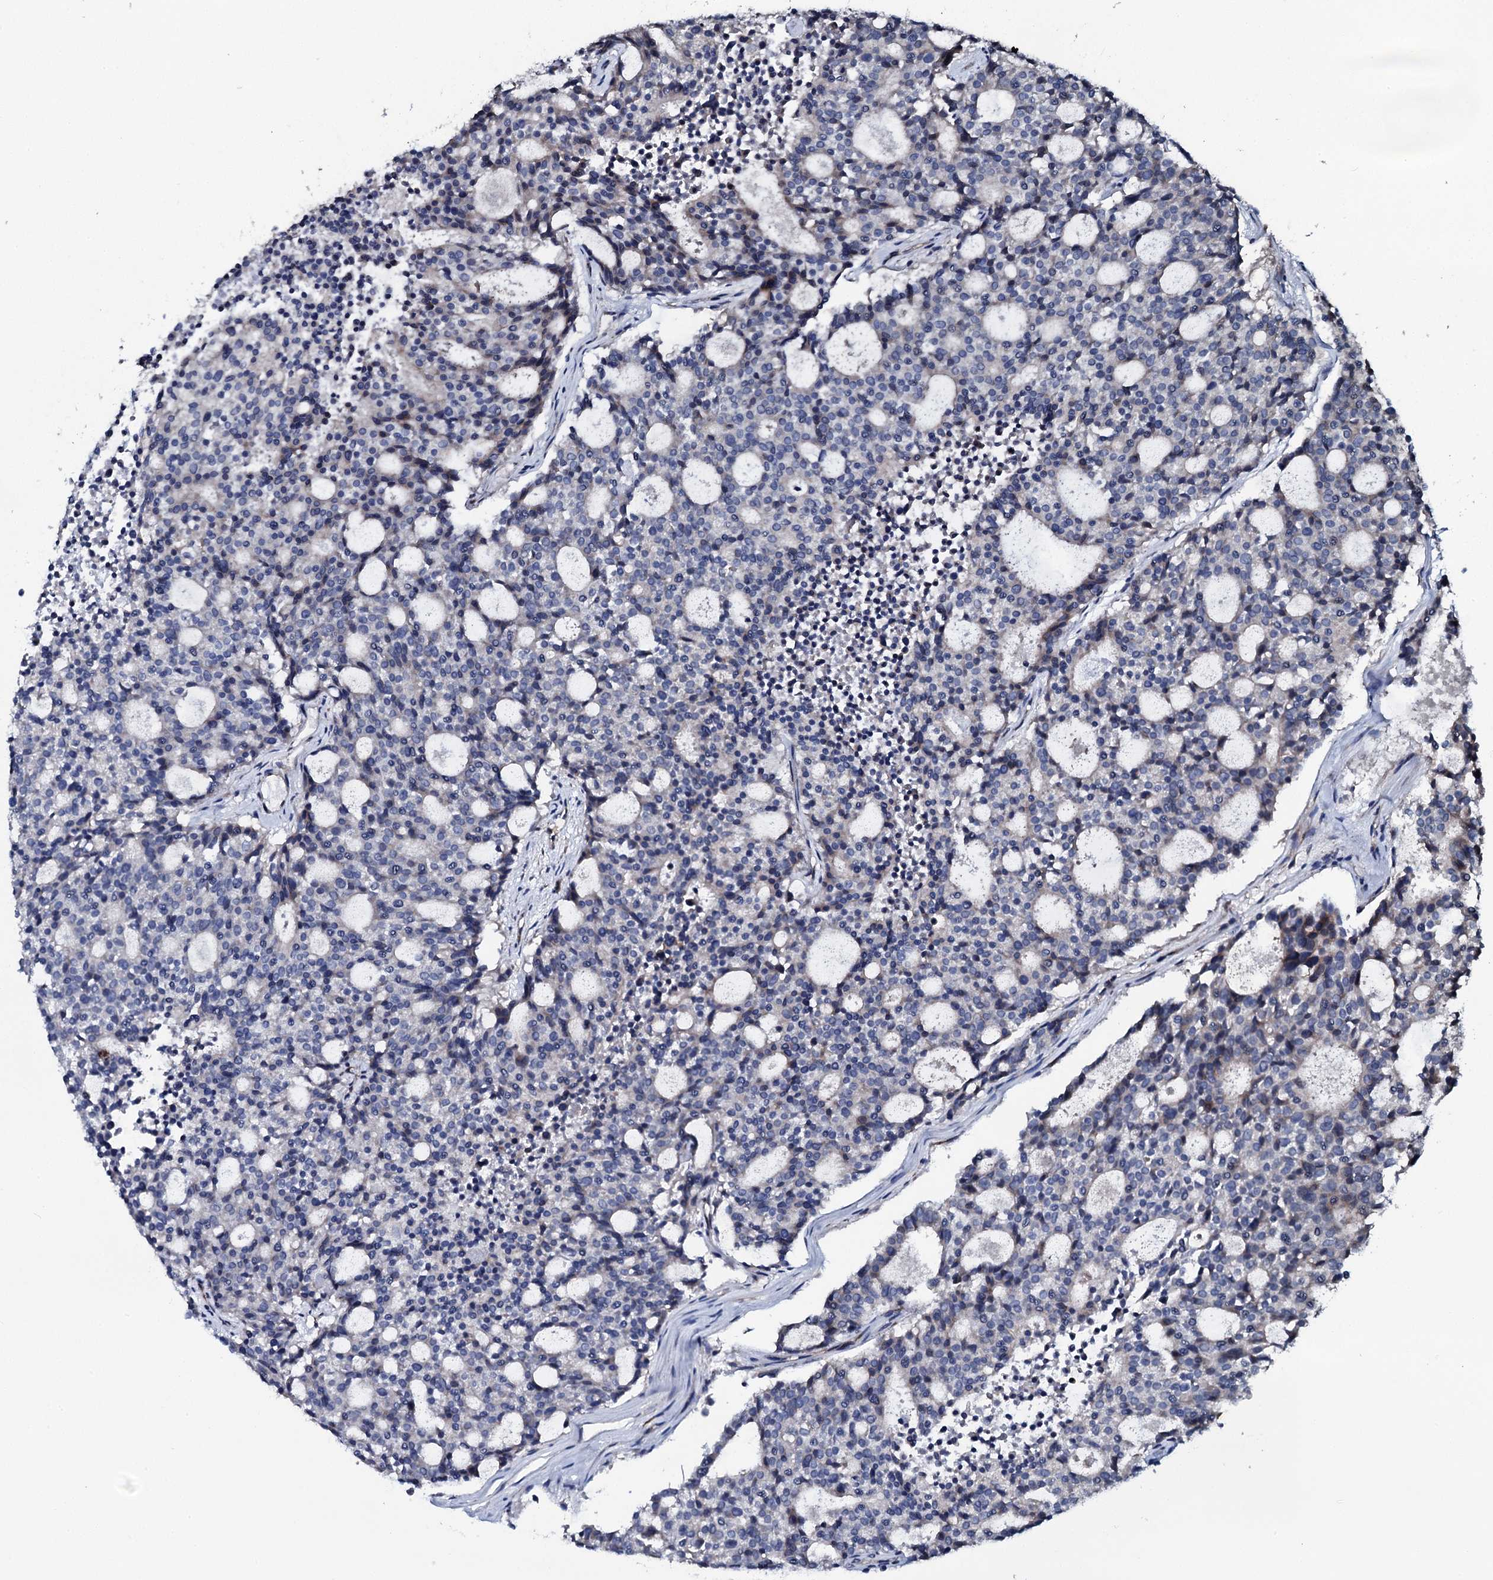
{"staining": {"intensity": "negative", "quantity": "none", "location": "none"}, "tissue": "carcinoid", "cell_type": "Tumor cells", "image_type": "cancer", "snomed": [{"axis": "morphology", "description": "Carcinoid, malignant, NOS"}, {"axis": "topography", "description": "Pancreas"}], "caption": "Tumor cells are negative for protein expression in human carcinoid.", "gene": "IL12B", "patient": {"sex": "female", "age": 54}}